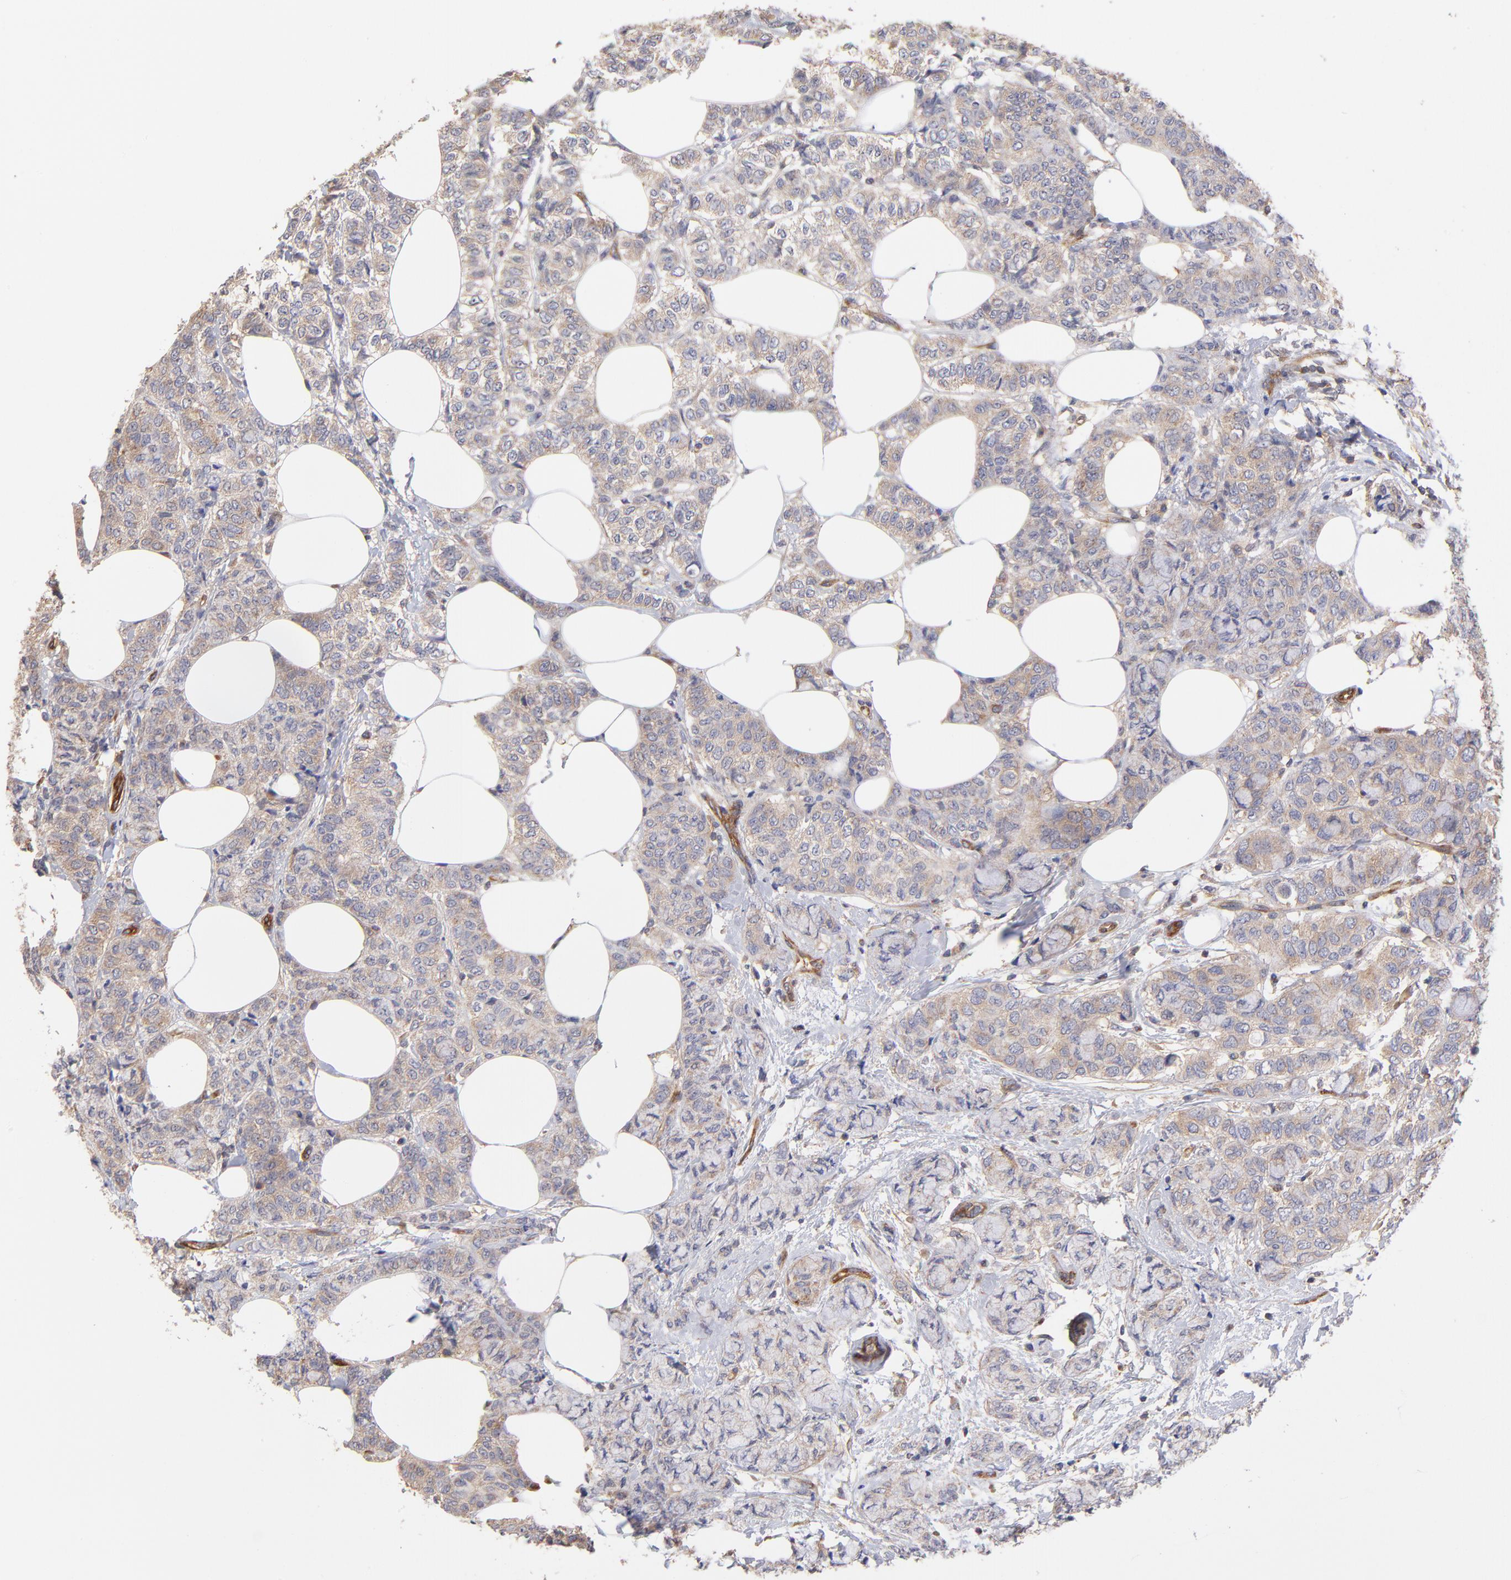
{"staining": {"intensity": "weak", "quantity": "25%-75%", "location": "cytoplasmic/membranous"}, "tissue": "breast cancer", "cell_type": "Tumor cells", "image_type": "cancer", "snomed": [{"axis": "morphology", "description": "Lobular carcinoma"}, {"axis": "topography", "description": "Breast"}], "caption": "An immunohistochemistry image of neoplastic tissue is shown. Protein staining in brown labels weak cytoplasmic/membranous positivity in breast cancer (lobular carcinoma) within tumor cells.", "gene": "ASB7", "patient": {"sex": "female", "age": 60}}